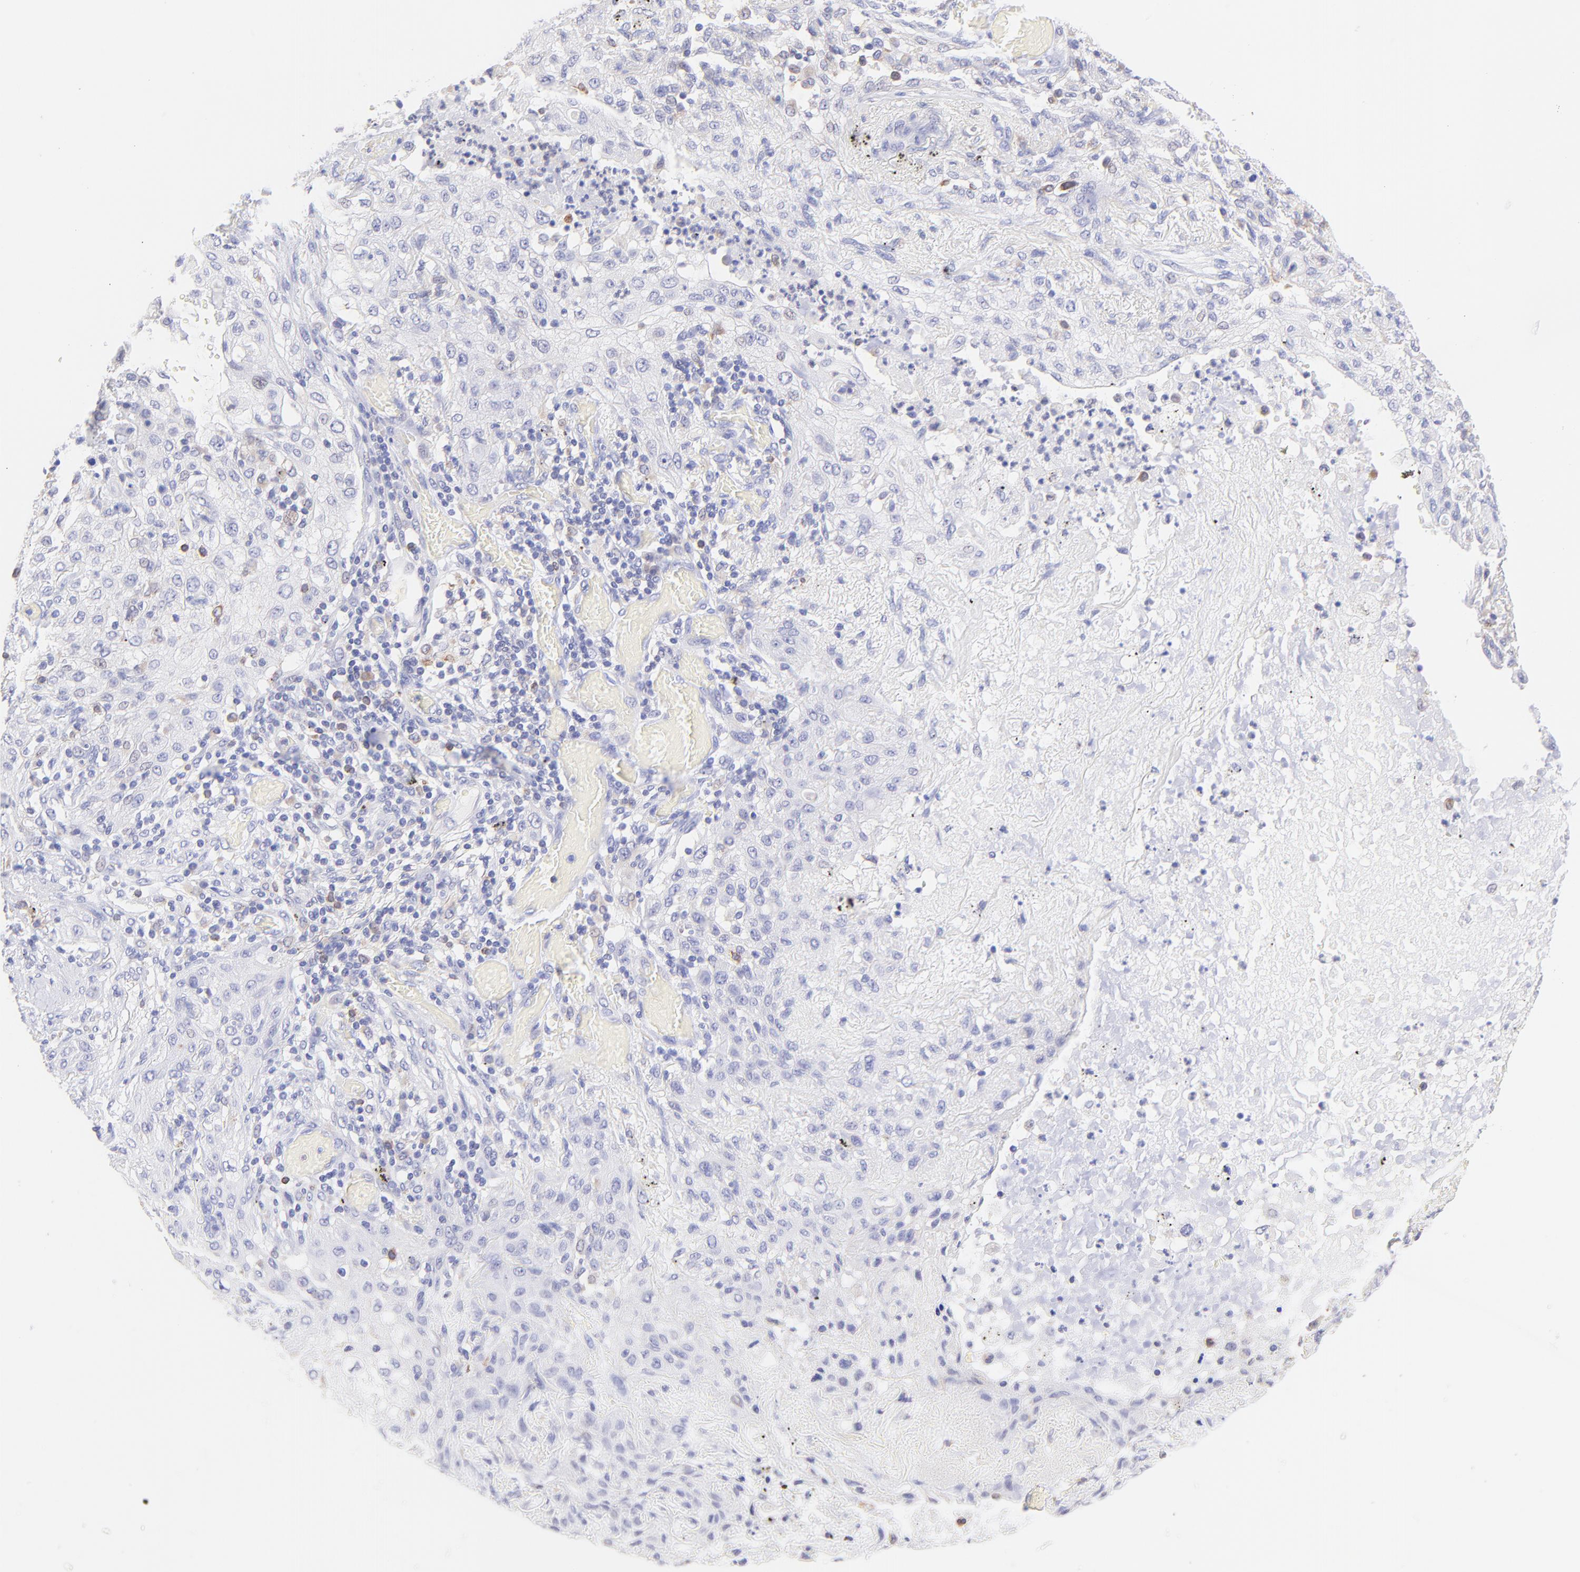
{"staining": {"intensity": "negative", "quantity": "none", "location": "none"}, "tissue": "lung cancer", "cell_type": "Tumor cells", "image_type": "cancer", "snomed": [{"axis": "morphology", "description": "Squamous cell carcinoma, NOS"}, {"axis": "topography", "description": "Lung"}], "caption": "Protein analysis of lung squamous cell carcinoma exhibits no significant staining in tumor cells.", "gene": "IRAG2", "patient": {"sex": "female", "age": 47}}